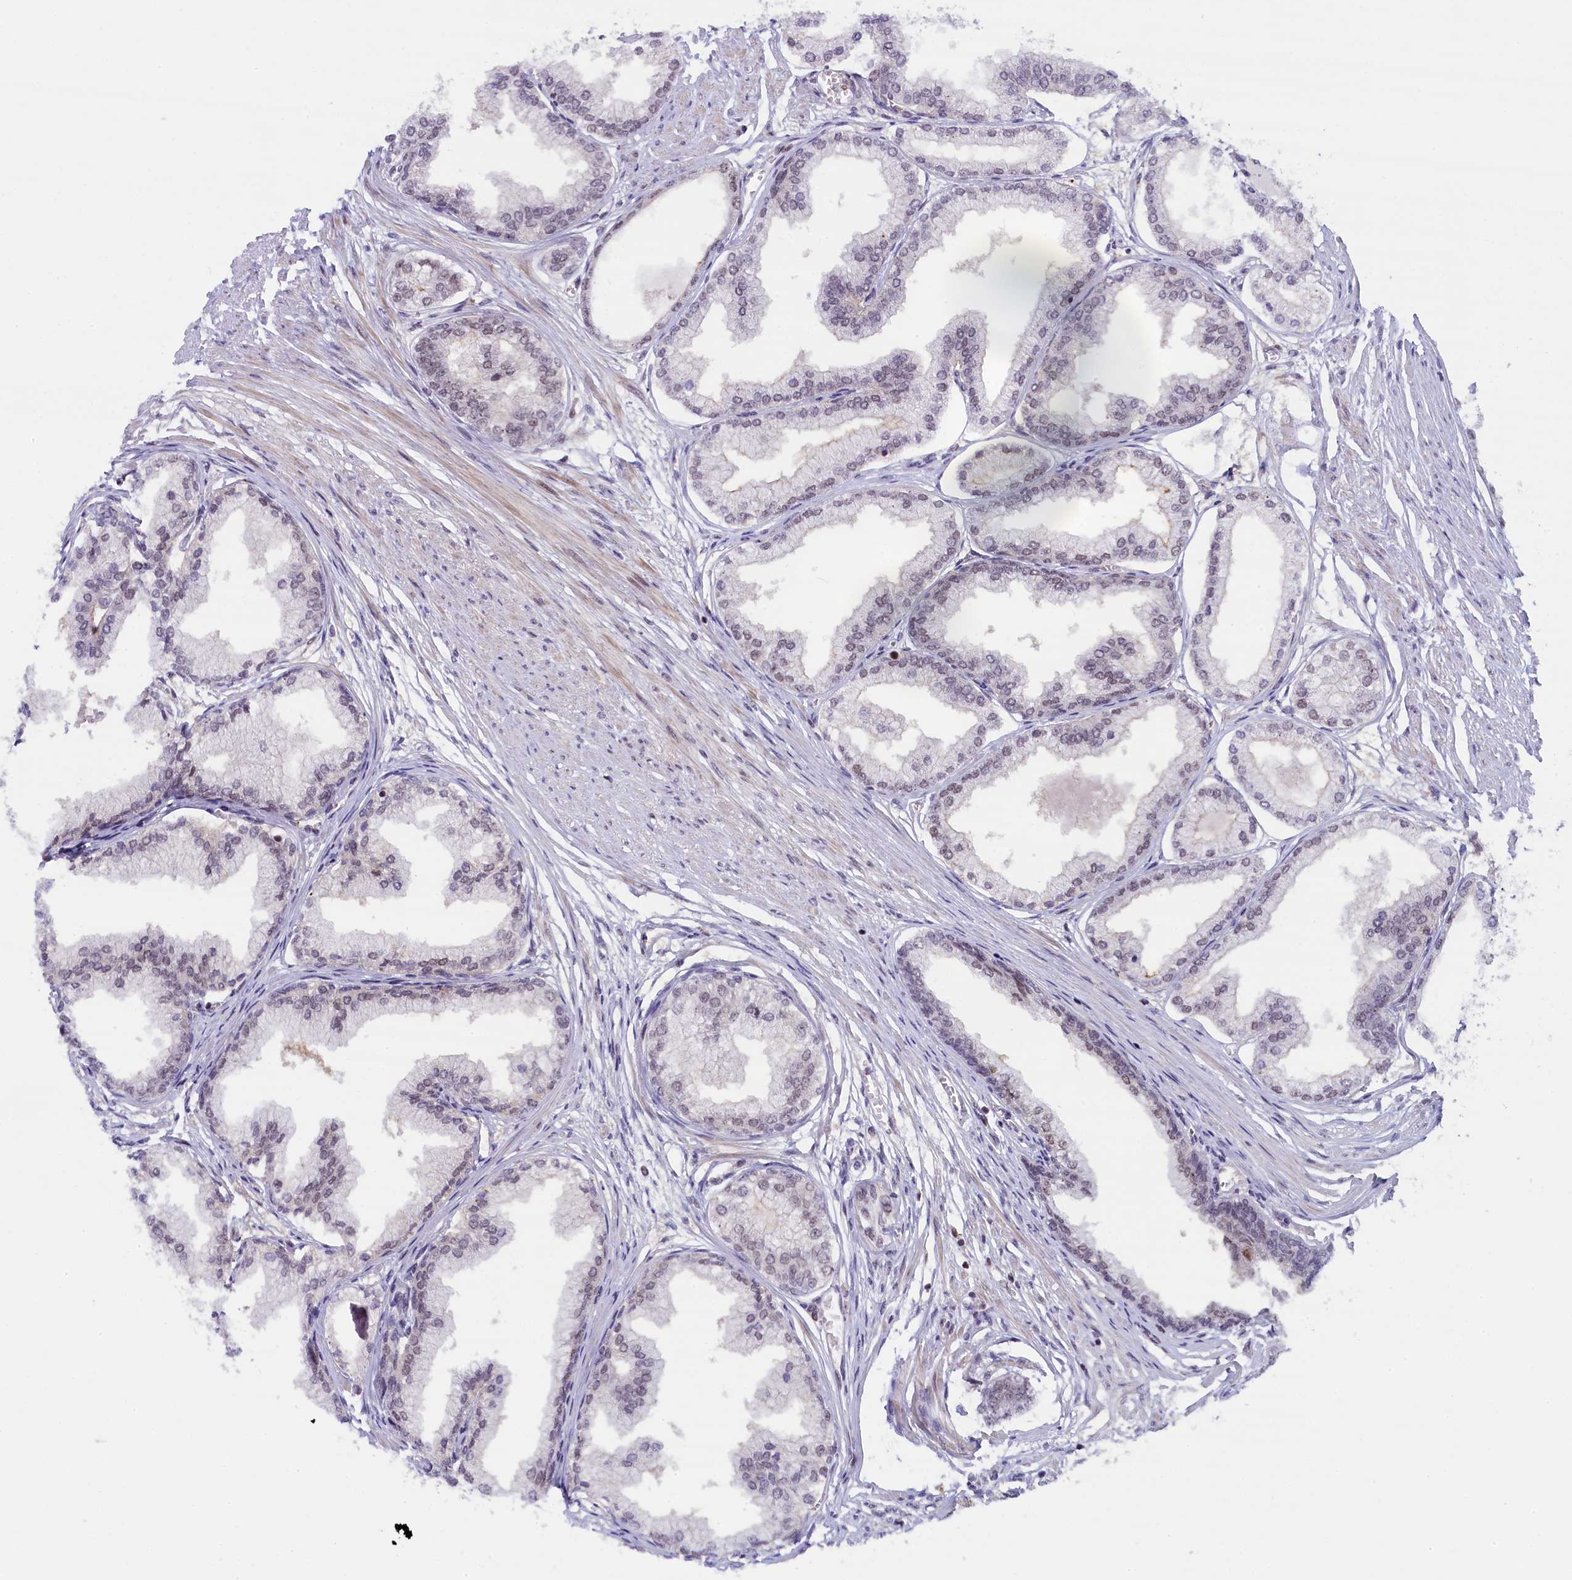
{"staining": {"intensity": "weak", "quantity": "<25%", "location": "nuclear"}, "tissue": "prostate cancer", "cell_type": "Tumor cells", "image_type": "cancer", "snomed": [{"axis": "morphology", "description": "Adenocarcinoma, Low grade"}, {"axis": "topography", "description": "Prostate"}], "caption": "DAB (3,3'-diaminobenzidine) immunohistochemical staining of prostate cancer (adenocarcinoma (low-grade)) shows no significant staining in tumor cells.", "gene": "FCHO1", "patient": {"sex": "male", "age": 63}}